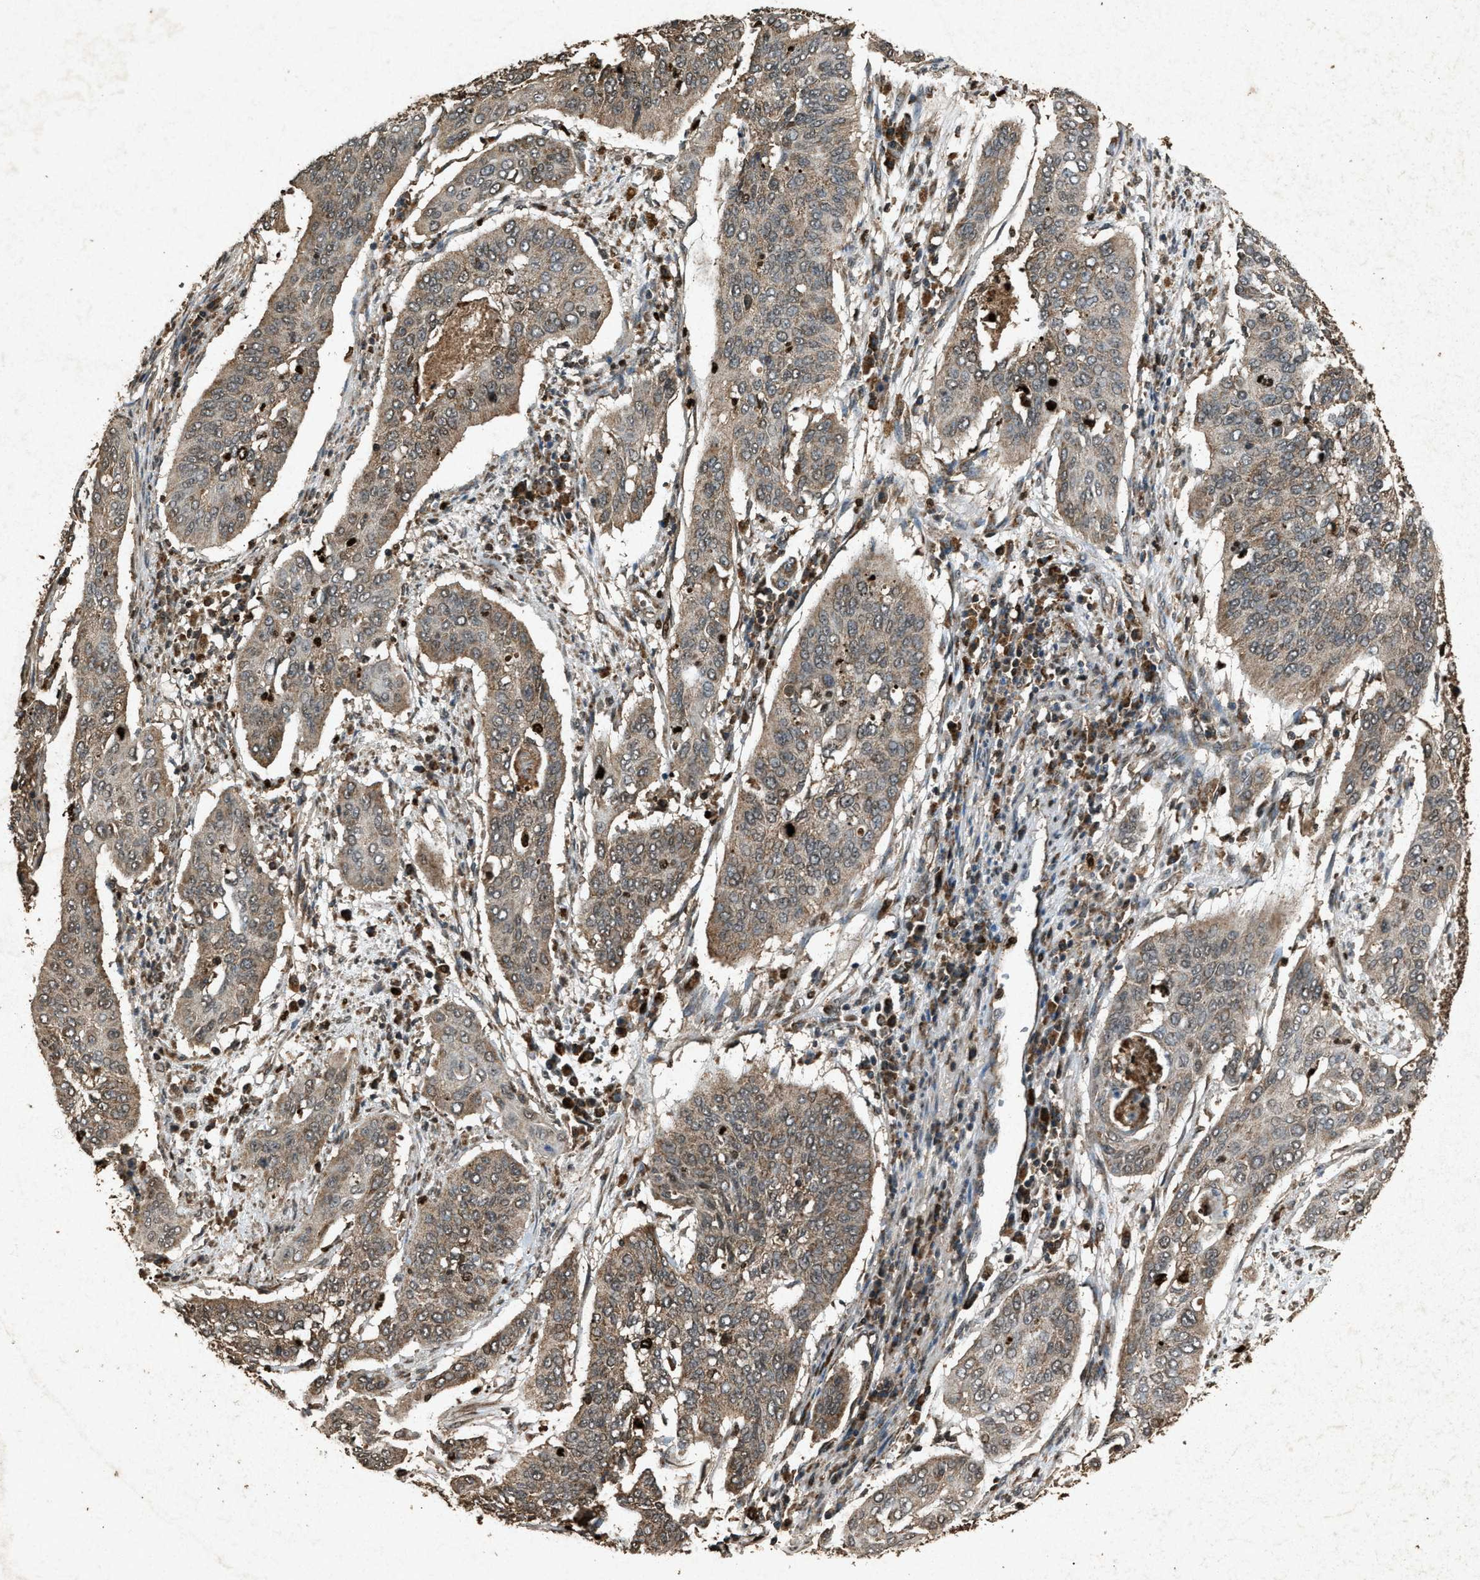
{"staining": {"intensity": "weak", "quantity": ">75%", "location": "cytoplasmic/membranous"}, "tissue": "cervical cancer", "cell_type": "Tumor cells", "image_type": "cancer", "snomed": [{"axis": "morphology", "description": "Squamous cell carcinoma, NOS"}, {"axis": "topography", "description": "Cervix"}], "caption": "Immunohistochemistry (IHC) histopathology image of human cervical squamous cell carcinoma stained for a protein (brown), which reveals low levels of weak cytoplasmic/membranous expression in approximately >75% of tumor cells.", "gene": "OAS1", "patient": {"sex": "female", "age": 39}}